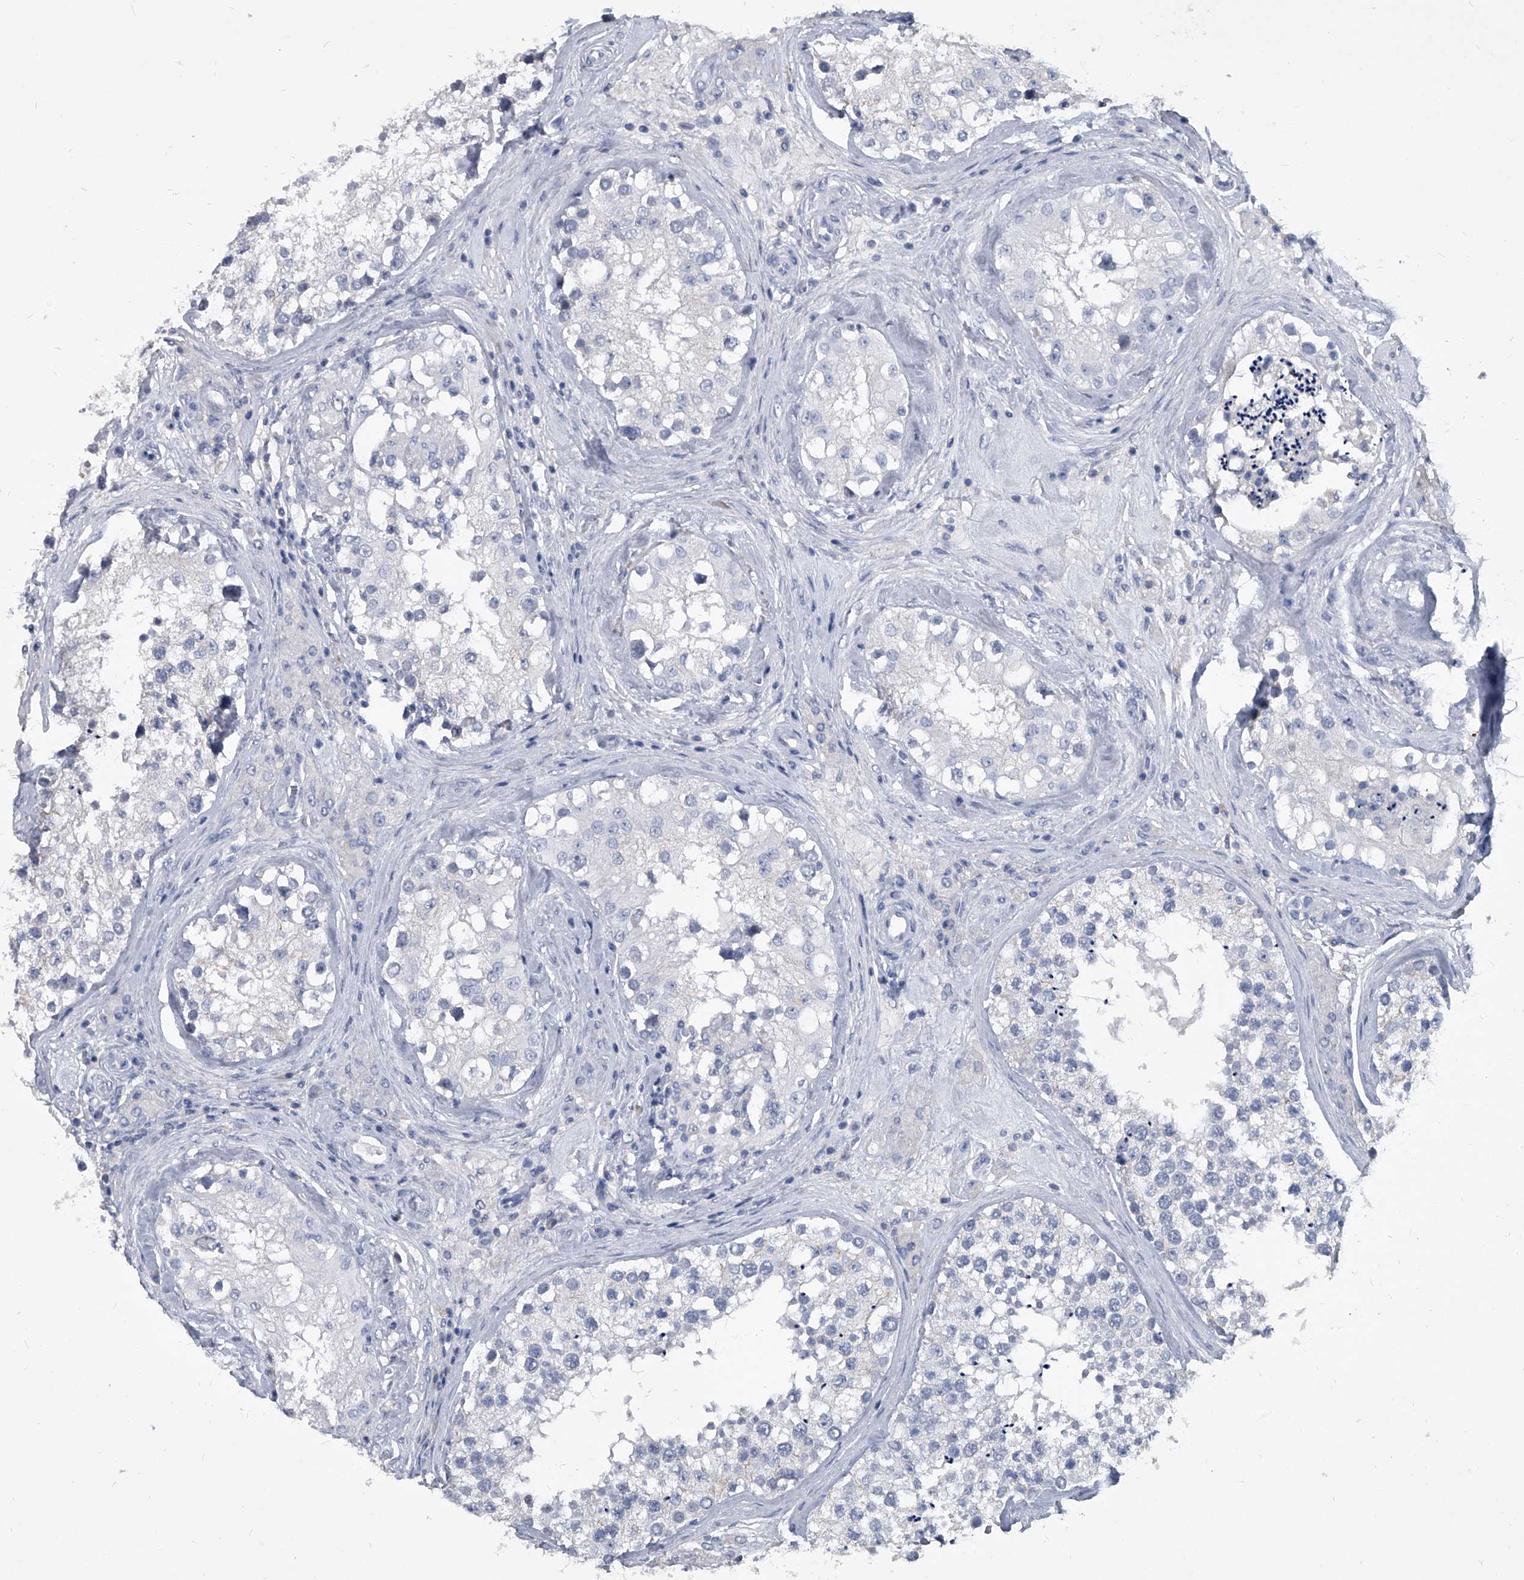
{"staining": {"intensity": "negative", "quantity": "none", "location": "none"}, "tissue": "testis", "cell_type": "Cells in seminiferous ducts", "image_type": "normal", "snomed": [{"axis": "morphology", "description": "Normal tissue, NOS"}, {"axis": "topography", "description": "Testis"}], "caption": "The micrograph reveals no significant positivity in cells in seminiferous ducts of testis.", "gene": "BCAS1", "patient": {"sex": "male", "age": 46}}